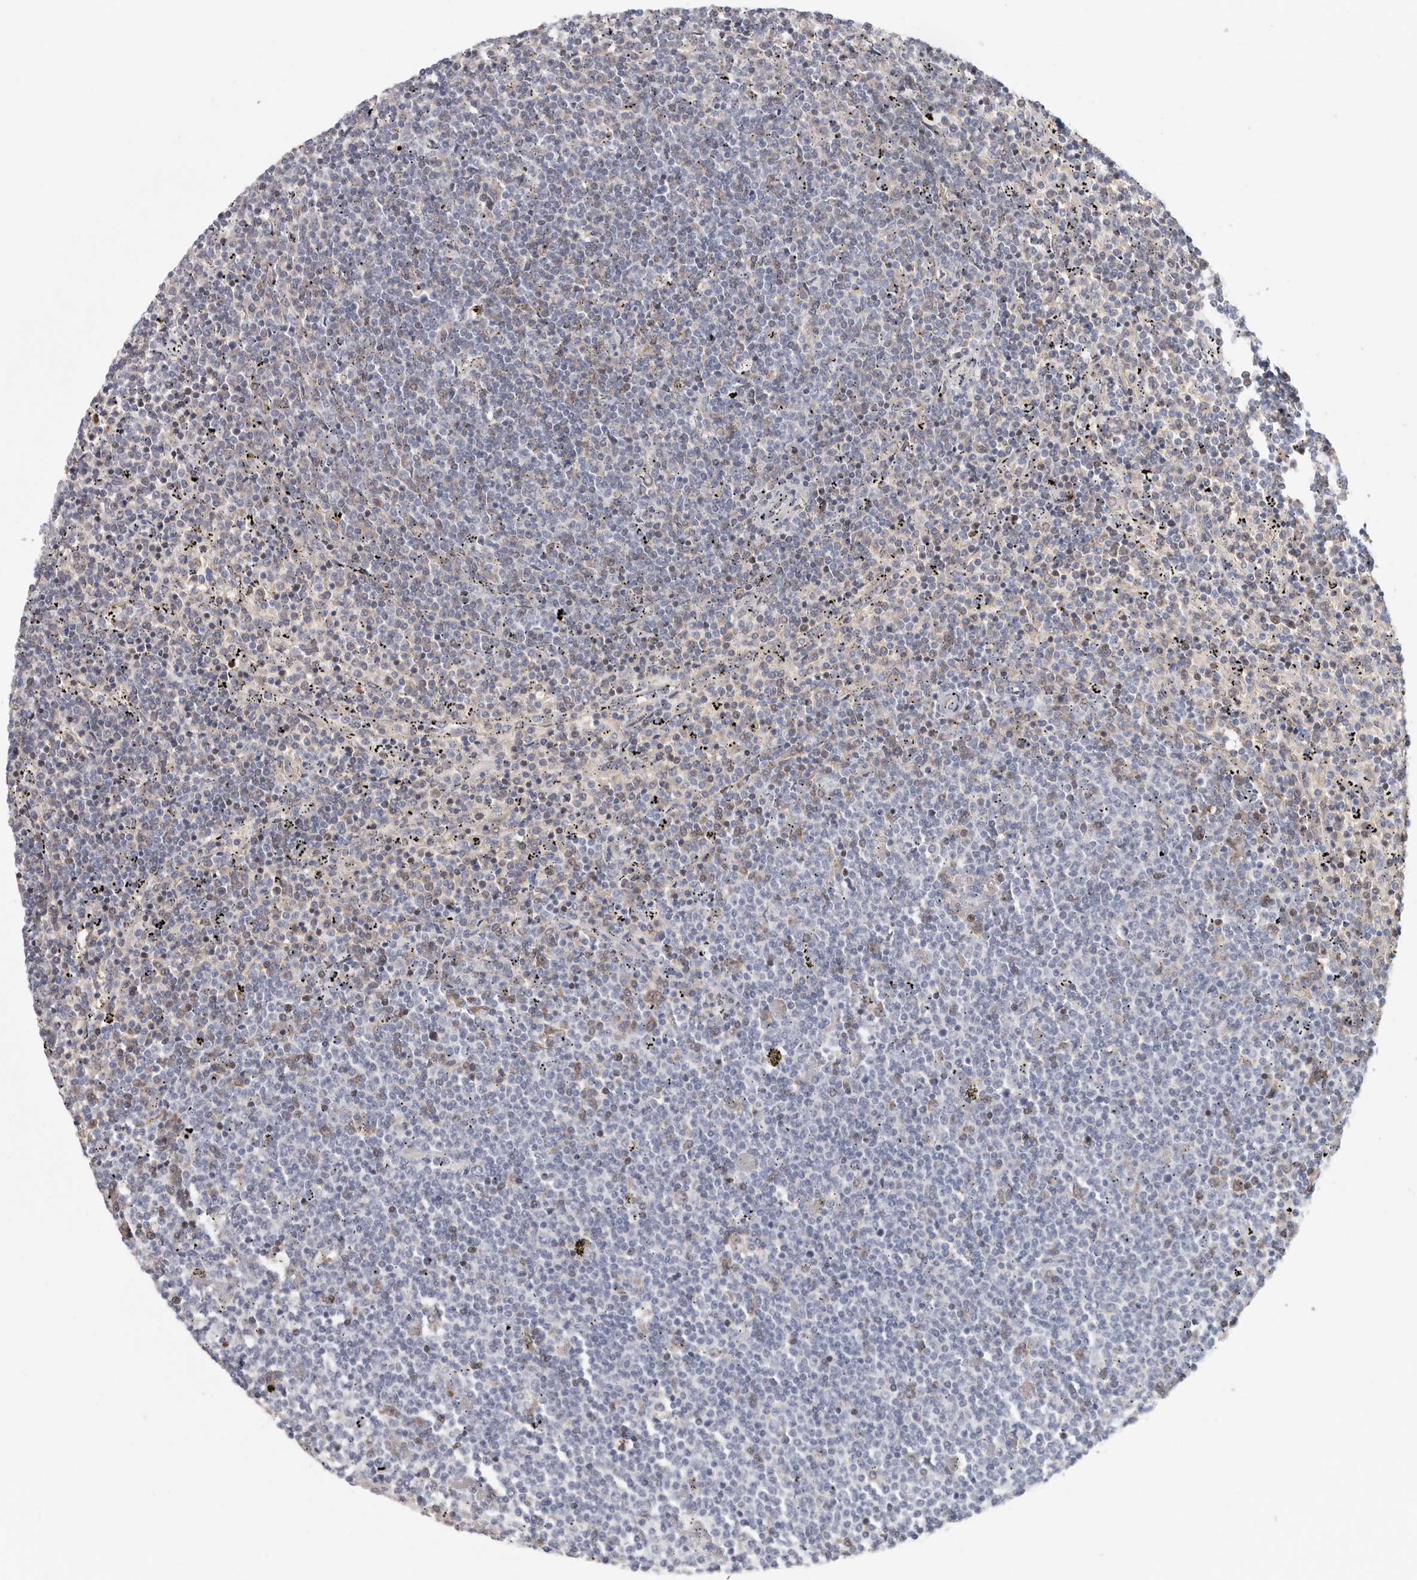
{"staining": {"intensity": "negative", "quantity": "none", "location": "none"}, "tissue": "lymphoma", "cell_type": "Tumor cells", "image_type": "cancer", "snomed": [{"axis": "morphology", "description": "Malignant lymphoma, non-Hodgkin's type, Low grade"}, {"axis": "topography", "description": "Spleen"}], "caption": "Image shows no significant protein positivity in tumor cells of malignant lymphoma, non-Hodgkin's type (low-grade).", "gene": "DNAJC11", "patient": {"sex": "female", "age": 50}}